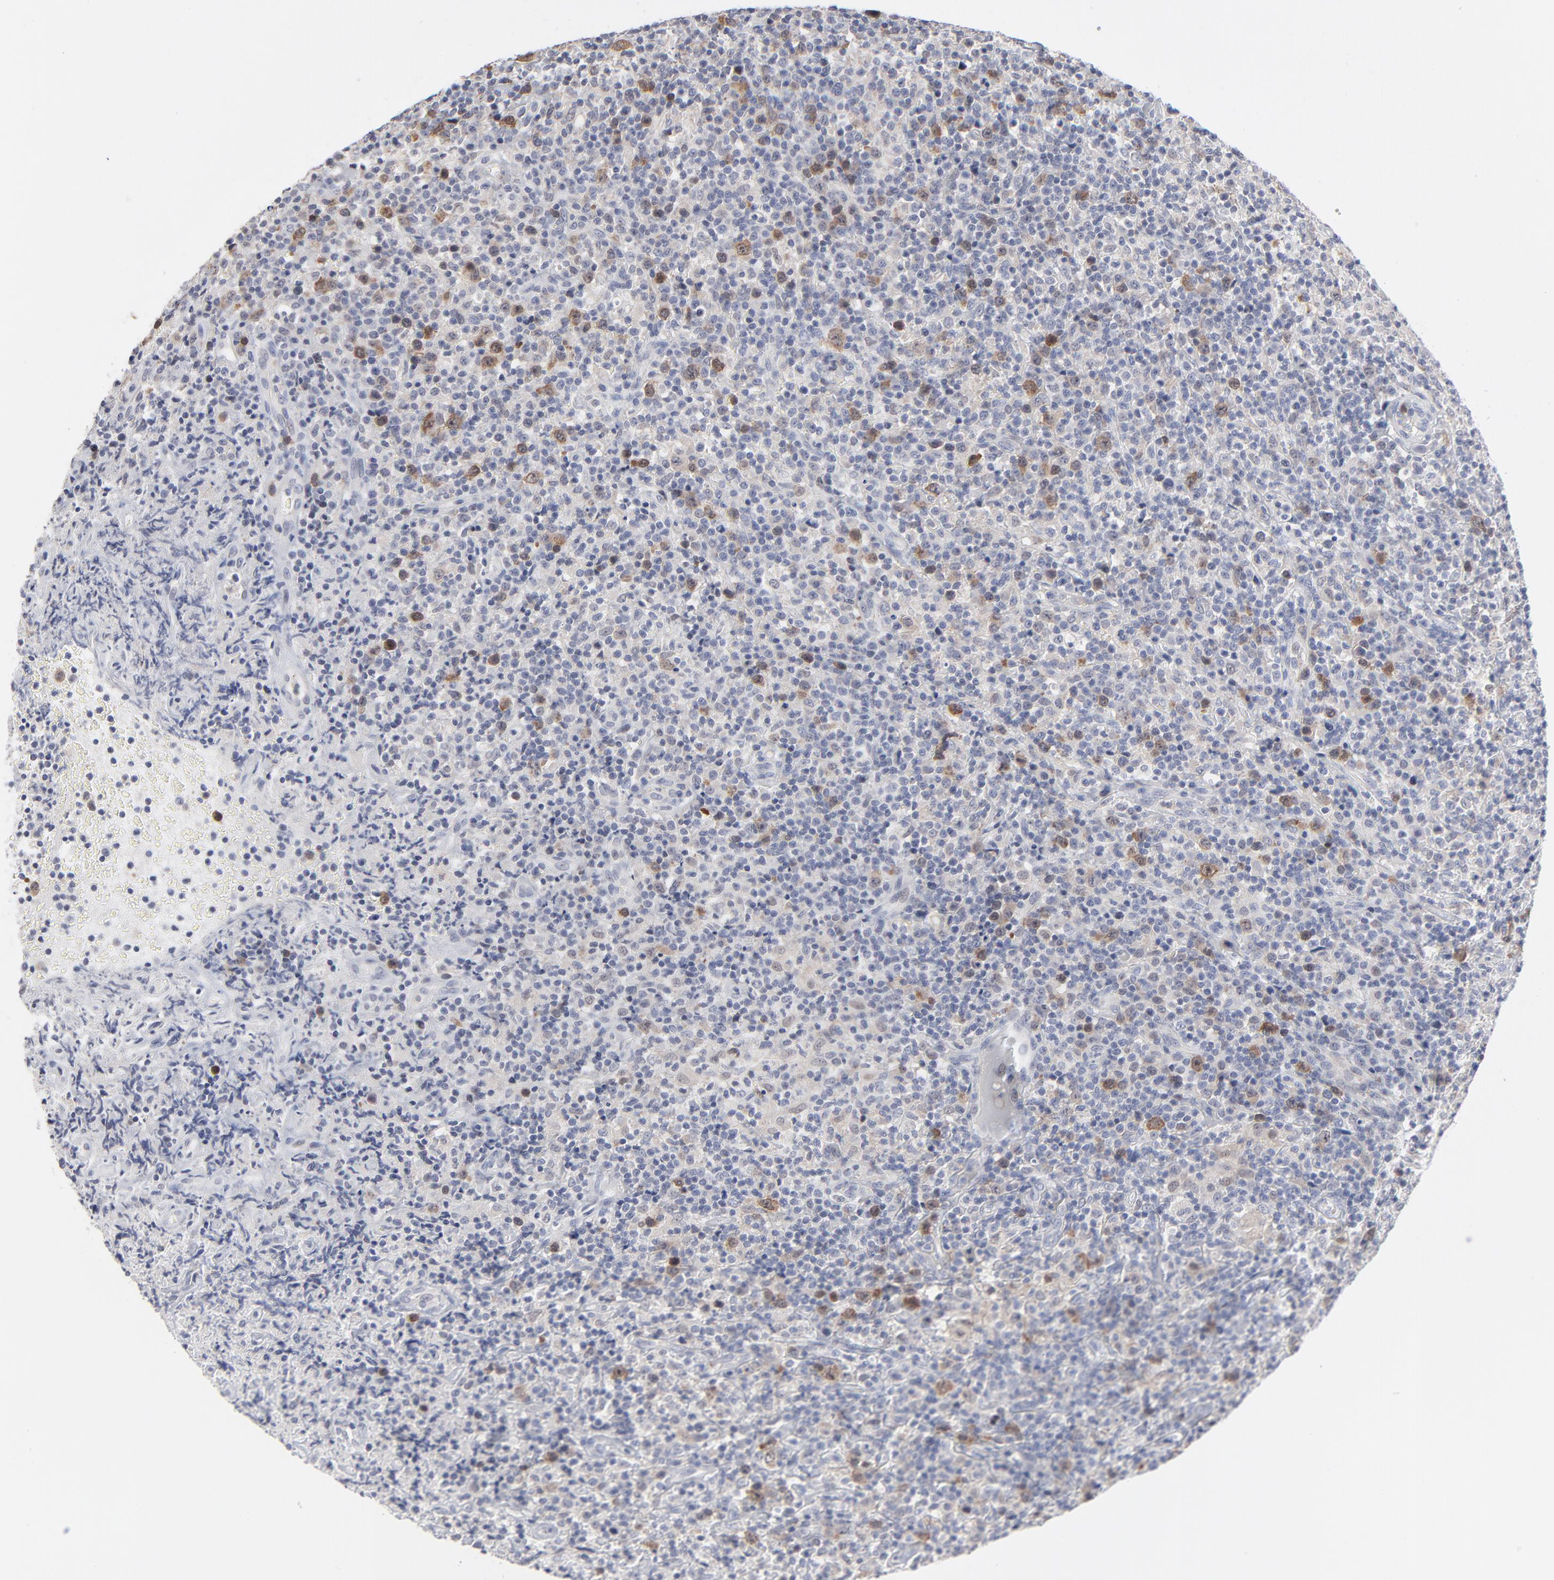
{"staining": {"intensity": "moderate", "quantity": "<25%", "location": "cytoplasmic/membranous"}, "tissue": "lymphoma", "cell_type": "Tumor cells", "image_type": "cancer", "snomed": [{"axis": "morphology", "description": "Hodgkin's disease, NOS"}, {"axis": "topography", "description": "Lymph node"}], "caption": "High-power microscopy captured an immunohistochemistry (IHC) photomicrograph of Hodgkin's disease, revealing moderate cytoplasmic/membranous staining in approximately <25% of tumor cells. (DAB (3,3'-diaminobenzidine) IHC with brightfield microscopy, high magnification).", "gene": "AURKA", "patient": {"sex": "male", "age": 65}}